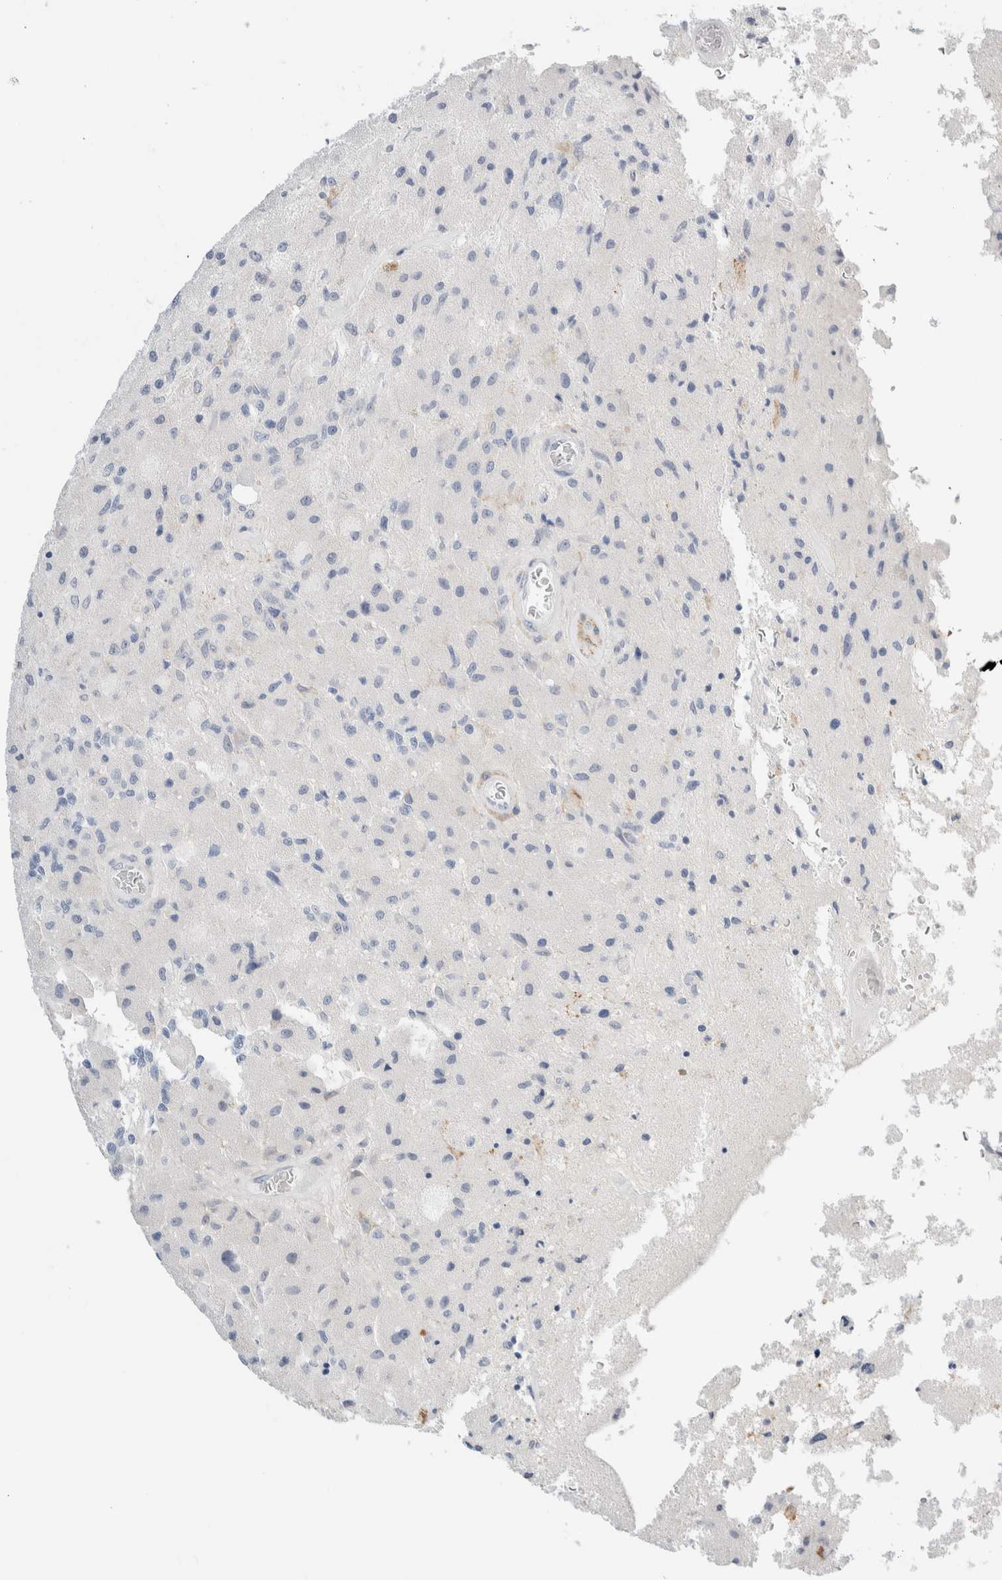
{"staining": {"intensity": "negative", "quantity": "none", "location": "none"}, "tissue": "glioma", "cell_type": "Tumor cells", "image_type": "cancer", "snomed": [{"axis": "morphology", "description": "Normal tissue, NOS"}, {"axis": "morphology", "description": "Glioma, malignant, High grade"}, {"axis": "topography", "description": "Cerebral cortex"}], "caption": "Tumor cells show no significant staining in glioma. (DAB (3,3'-diaminobenzidine) immunohistochemistry with hematoxylin counter stain).", "gene": "ADAM30", "patient": {"sex": "male", "age": 77}}